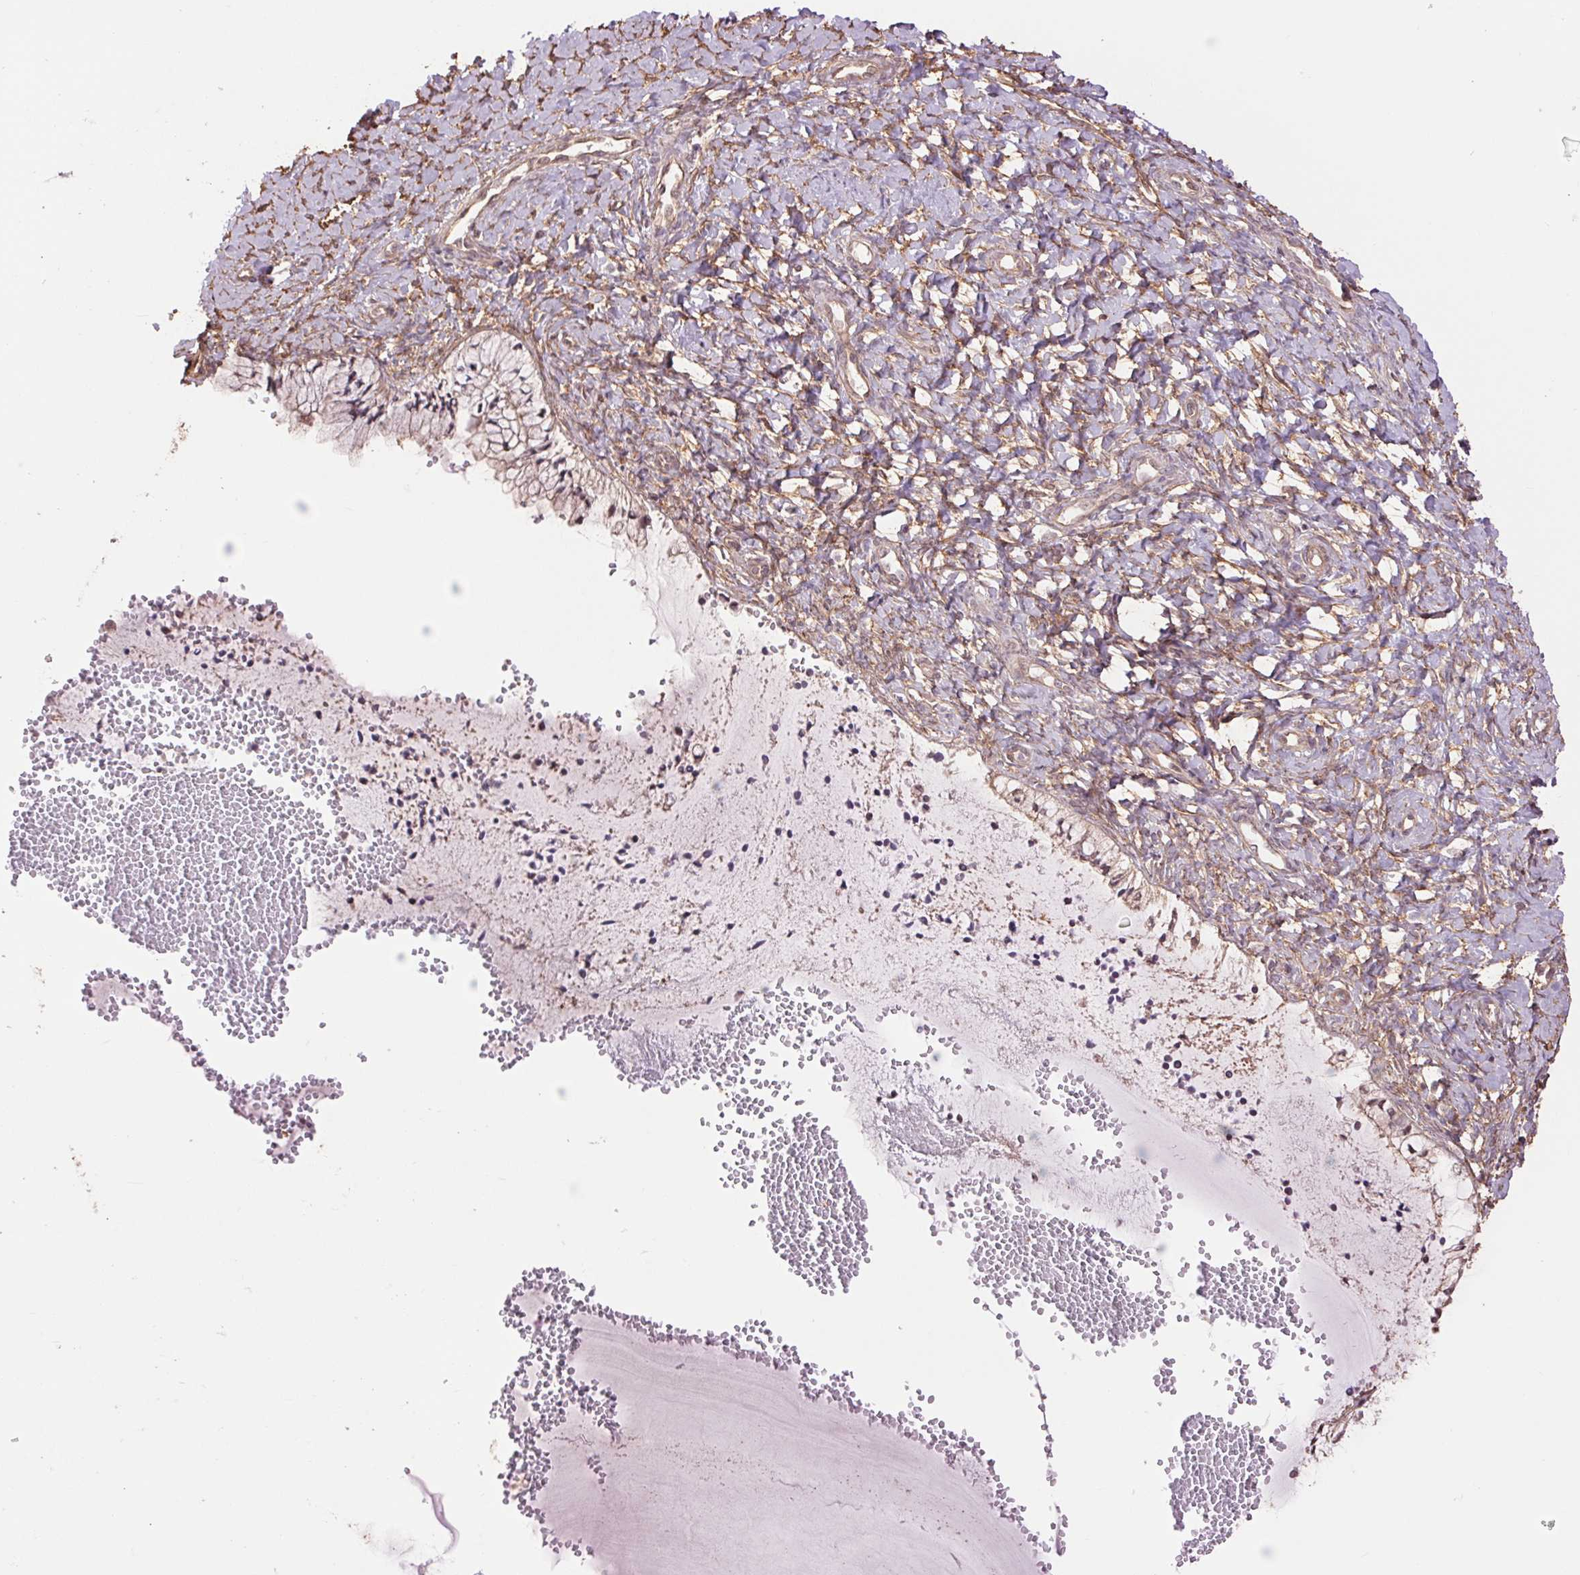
{"staining": {"intensity": "weak", "quantity": "25%-75%", "location": "cytoplasmic/membranous,nuclear"}, "tissue": "cervix", "cell_type": "Glandular cells", "image_type": "normal", "snomed": [{"axis": "morphology", "description": "Normal tissue, NOS"}, {"axis": "topography", "description": "Cervix"}], "caption": "A micrograph showing weak cytoplasmic/membranous,nuclear expression in about 25%-75% of glandular cells in unremarkable cervix, as visualized by brown immunohistochemical staining.", "gene": "PALM", "patient": {"sex": "female", "age": 37}}